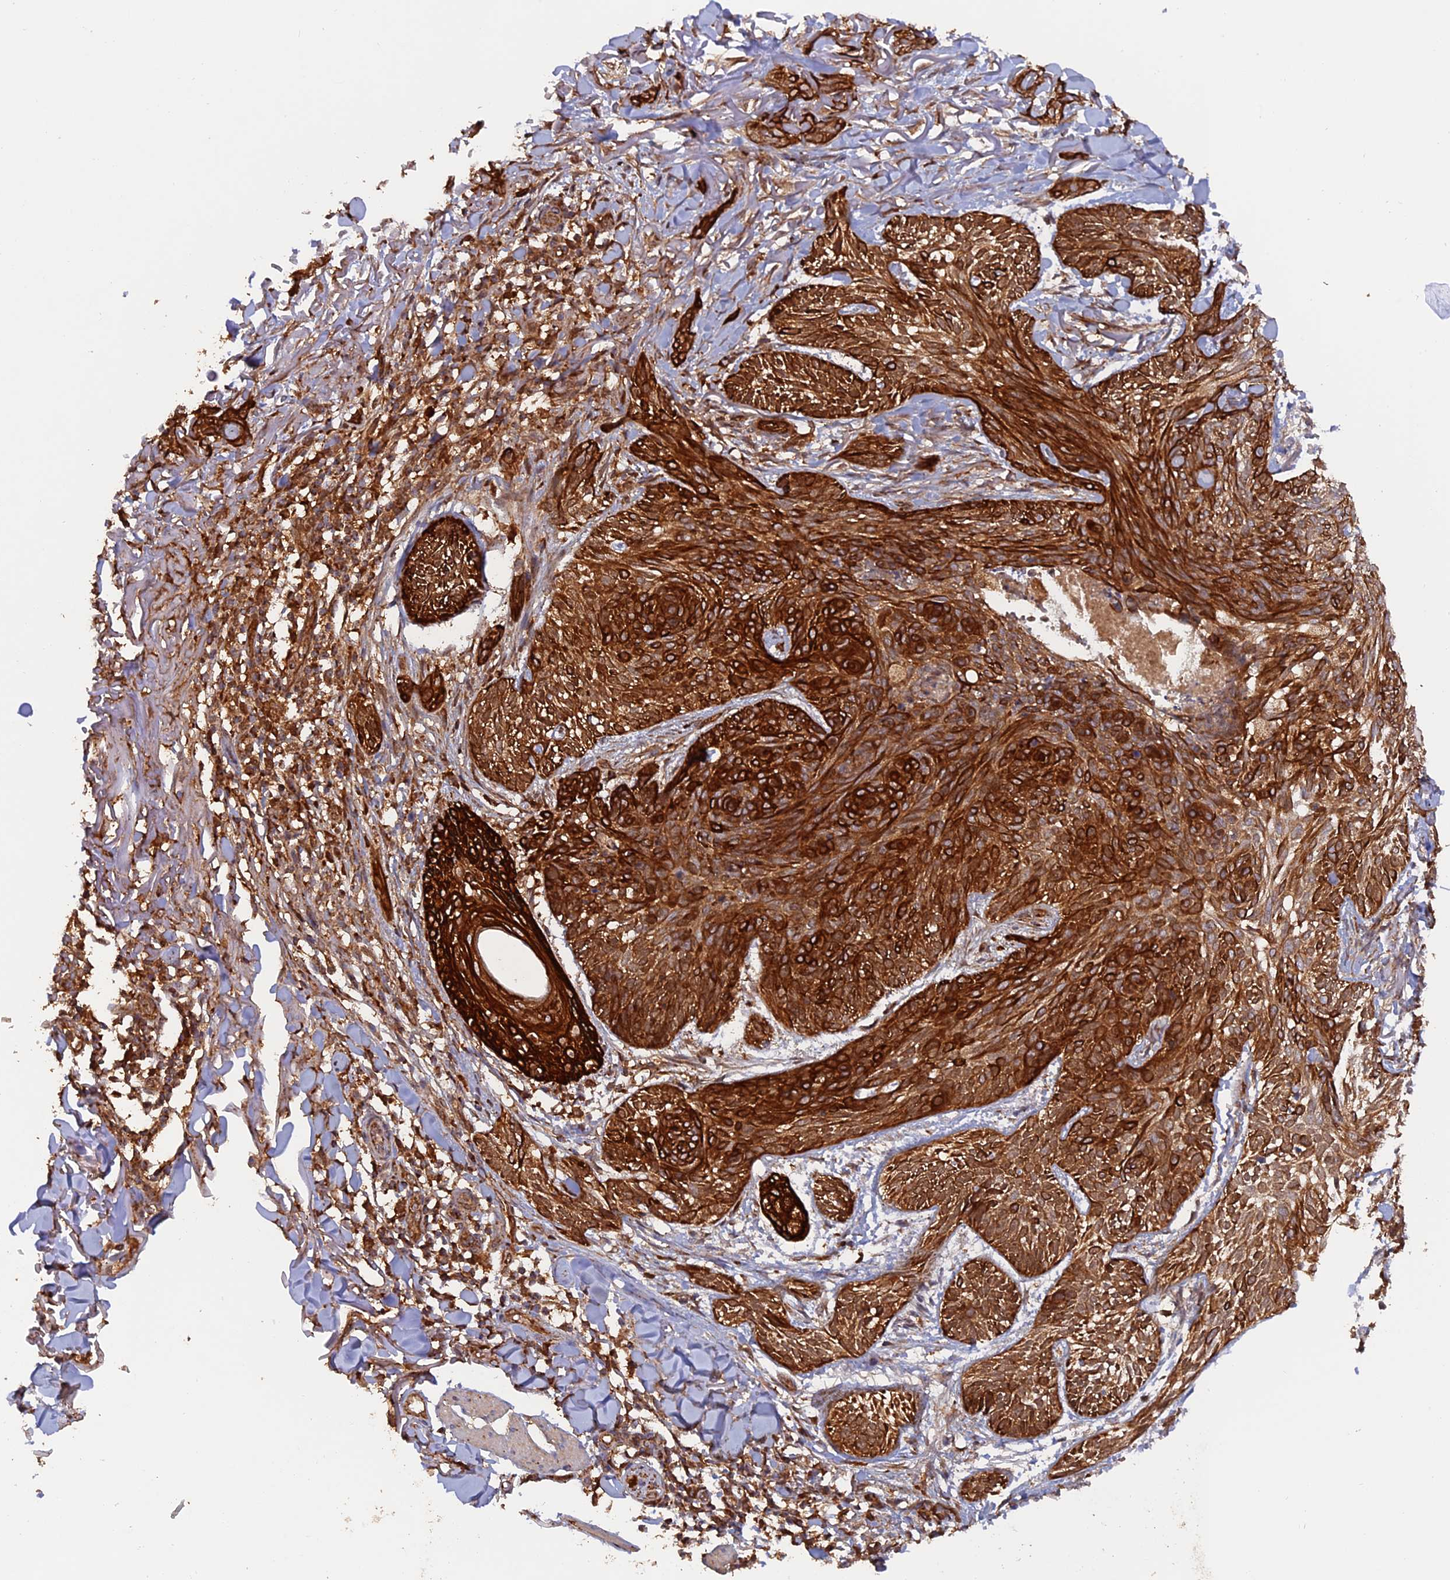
{"staining": {"intensity": "strong", "quantity": ">75%", "location": "cytoplasmic/membranous"}, "tissue": "skin cancer", "cell_type": "Tumor cells", "image_type": "cancer", "snomed": [{"axis": "morphology", "description": "Normal tissue, NOS"}, {"axis": "morphology", "description": "Basal cell carcinoma"}, {"axis": "topography", "description": "Skin"}], "caption": "Tumor cells display high levels of strong cytoplasmic/membranous staining in approximately >75% of cells in human skin cancer.", "gene": "DTYMK", "patient": {"sex": "male", "age": 66}}